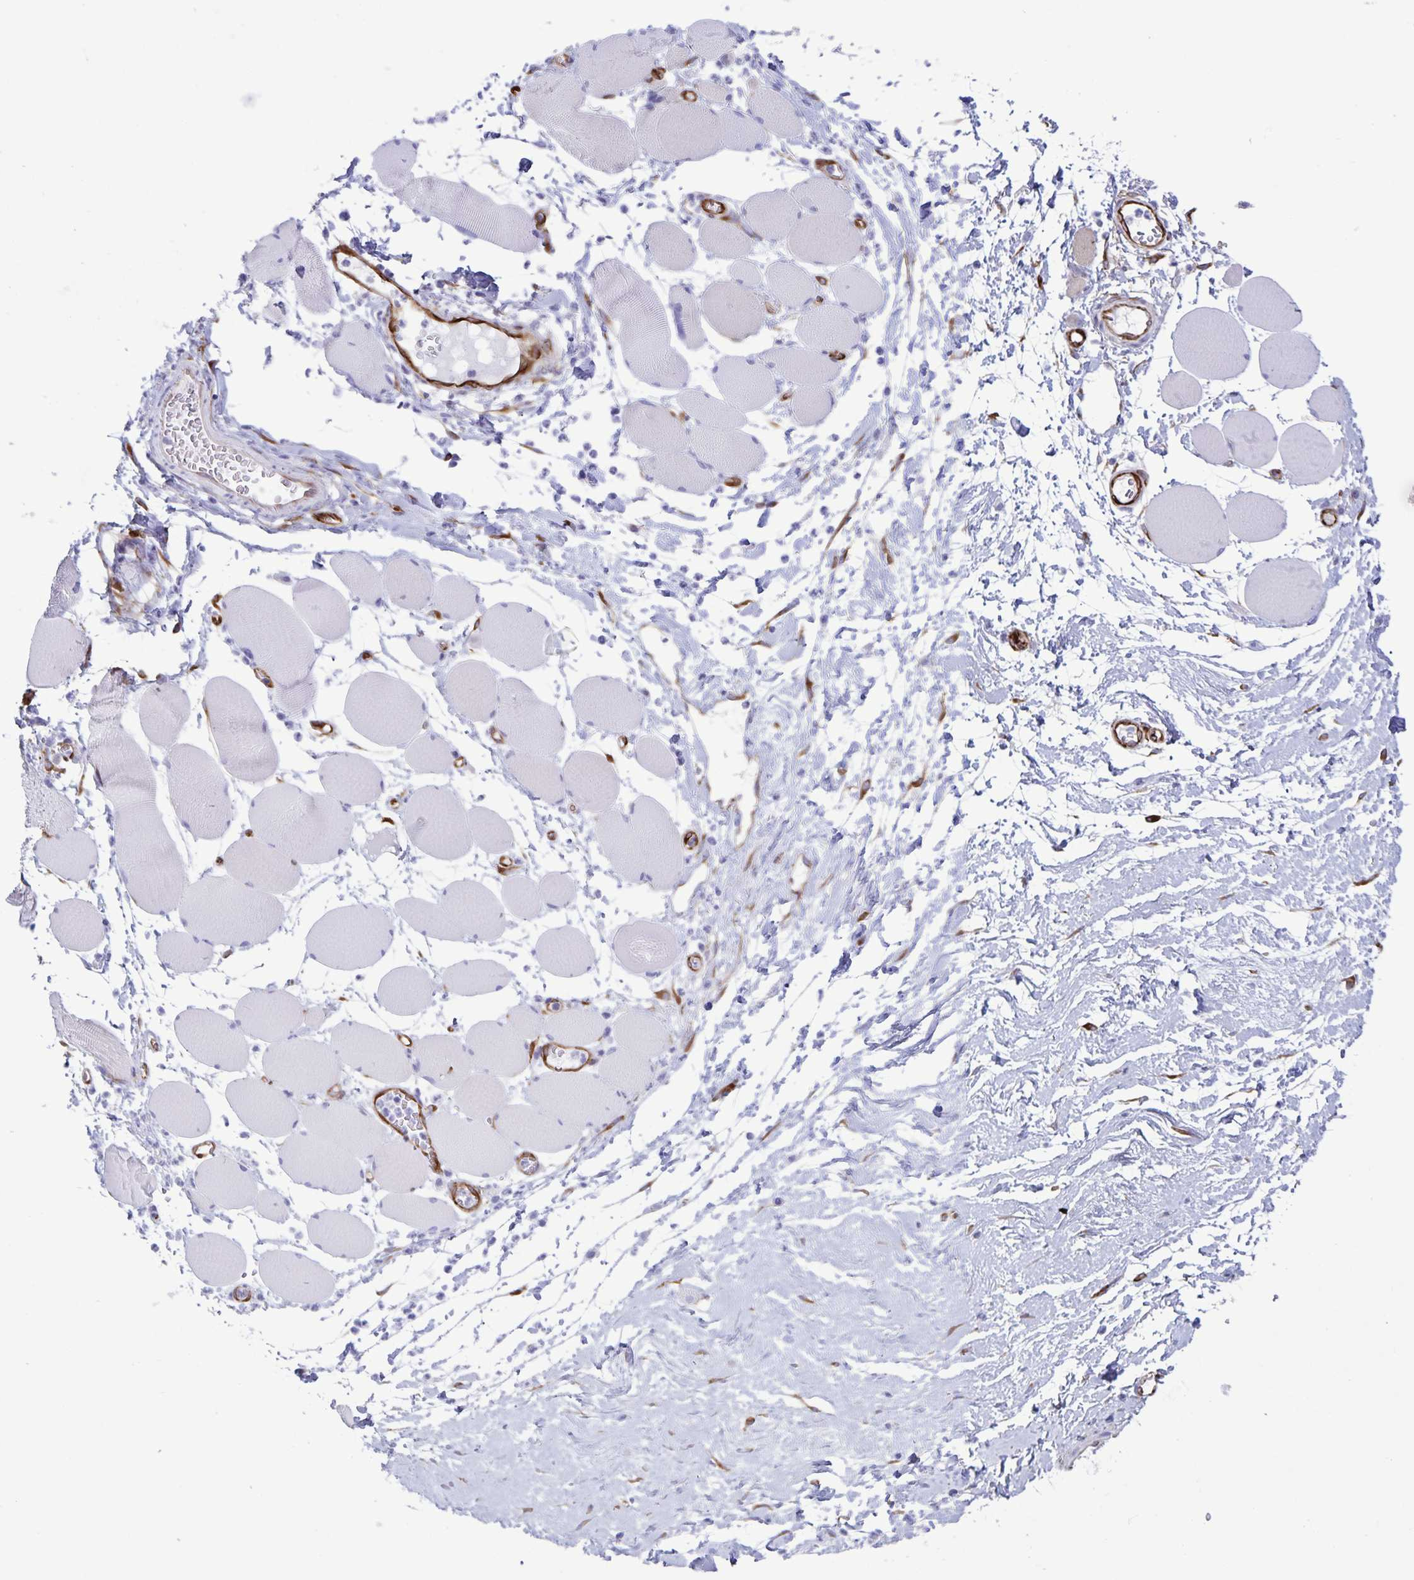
{"staining": {"intensity": "negative", "quantity": "none", "location": "none"}, "tissue": "skeletal muscle", "cell_type": "Myocytes", "image_type": "normal", "snomed": [{"axis": "morphology", "description": "Normal tissue, NOS"}, {"axis": "topography", "description": "Skeletal muscle"}], "caption": "IHC of unremarkable skeletal muscle exhibits no positivity in myocytes. The staining is performed using DAB (3,3'-diaminobenzidine) brown chromogen with nuclei counter-stained in using hematoxylin.", "gene": "RCN1", "patient": {"sex": "female", "age": 75}}